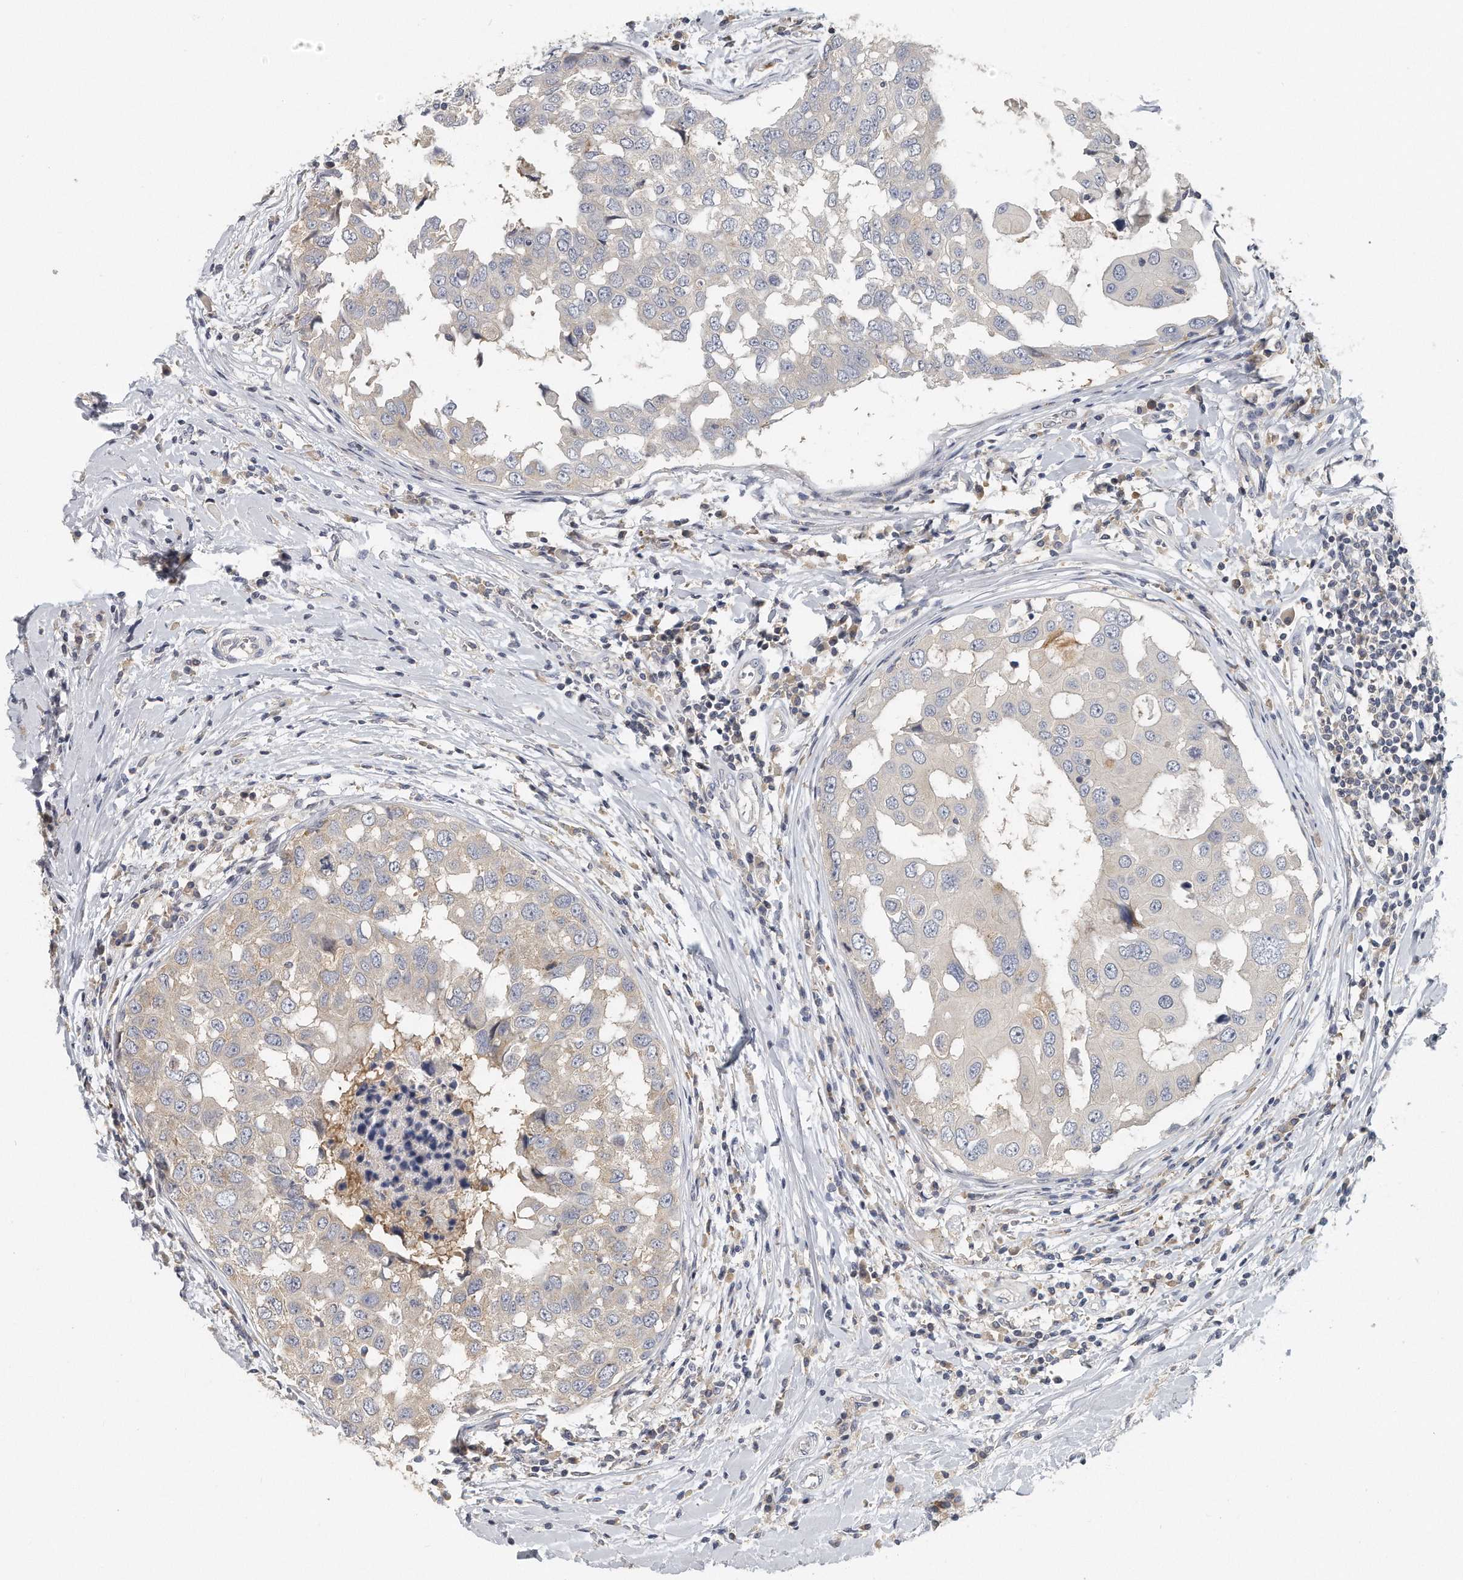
{"staining": {"intensity": "negative", "quantity": "none", "location": "none"}, "tissue": "breast cancer", "cell_type": "Tumor cells", "image_type": "cancer", "snomed": [{"axis": "morphology", "description": "Duct carcinoma"}, {"axis": "topography", "description": "Breast"}], "caption": "Breast cancer (invasive ductal carcinoma) stained for a protein using IHC reveals no expression tumor cells.", "gene": "EIF3I", "patient": {"sex": "female", "age": 27}}